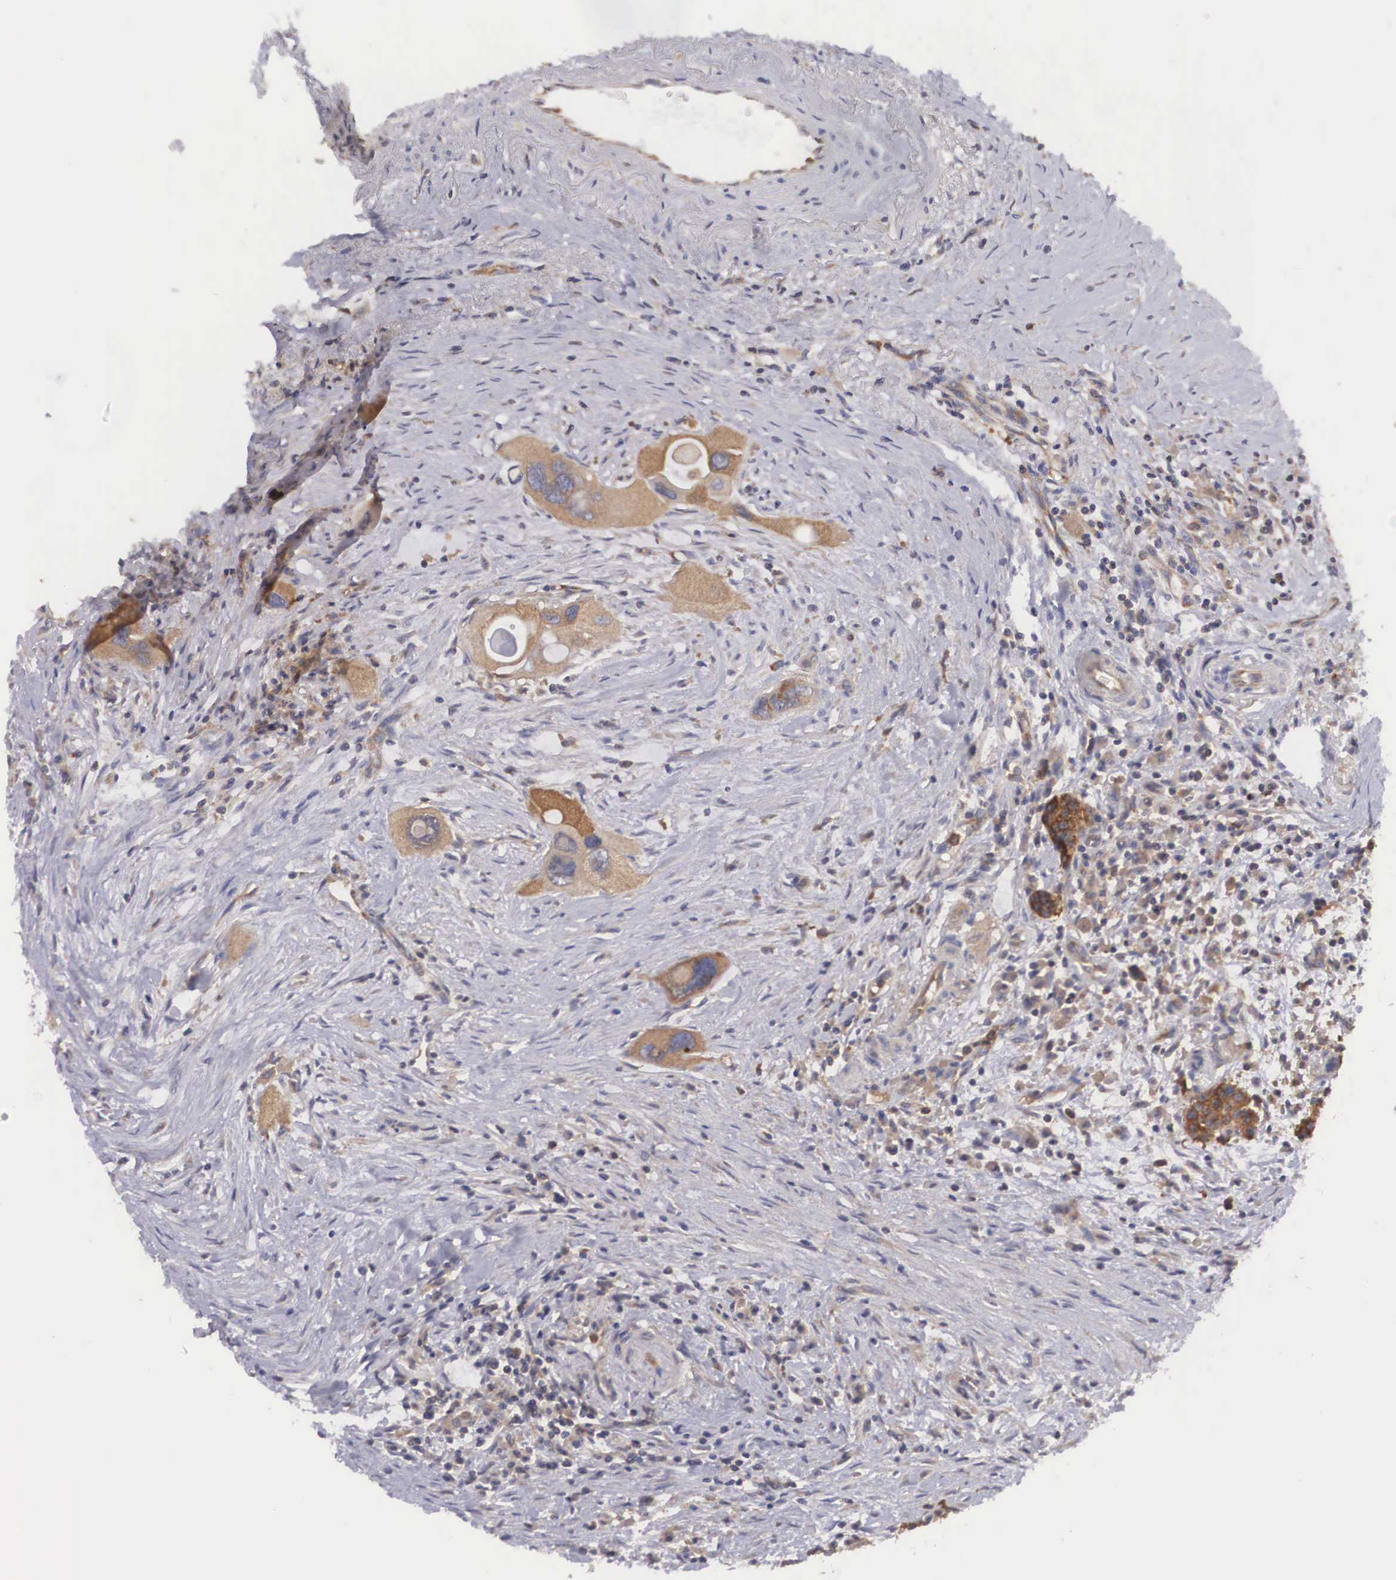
{"staining": {"intensity": "moderate", "quantity": ">75%", "location": "cytoplasmic/membranous"}, "tissue": "pancreas", "cell_type": "Exocrine glandular cells", "image_type": "normal", "snomed": [{"axis": "morphology", "description": "Normal tissue, NOS"}, {"axis": "topography", "description": "Pancreas"}], "caption": "Normal pancreas demonstrates moderate cytoplasmic/membranous positivity in approximately >75% of exocrine glandular cells.", "gene": "GRIPAP1", "patient": {"sex": "male", "age": 73}}